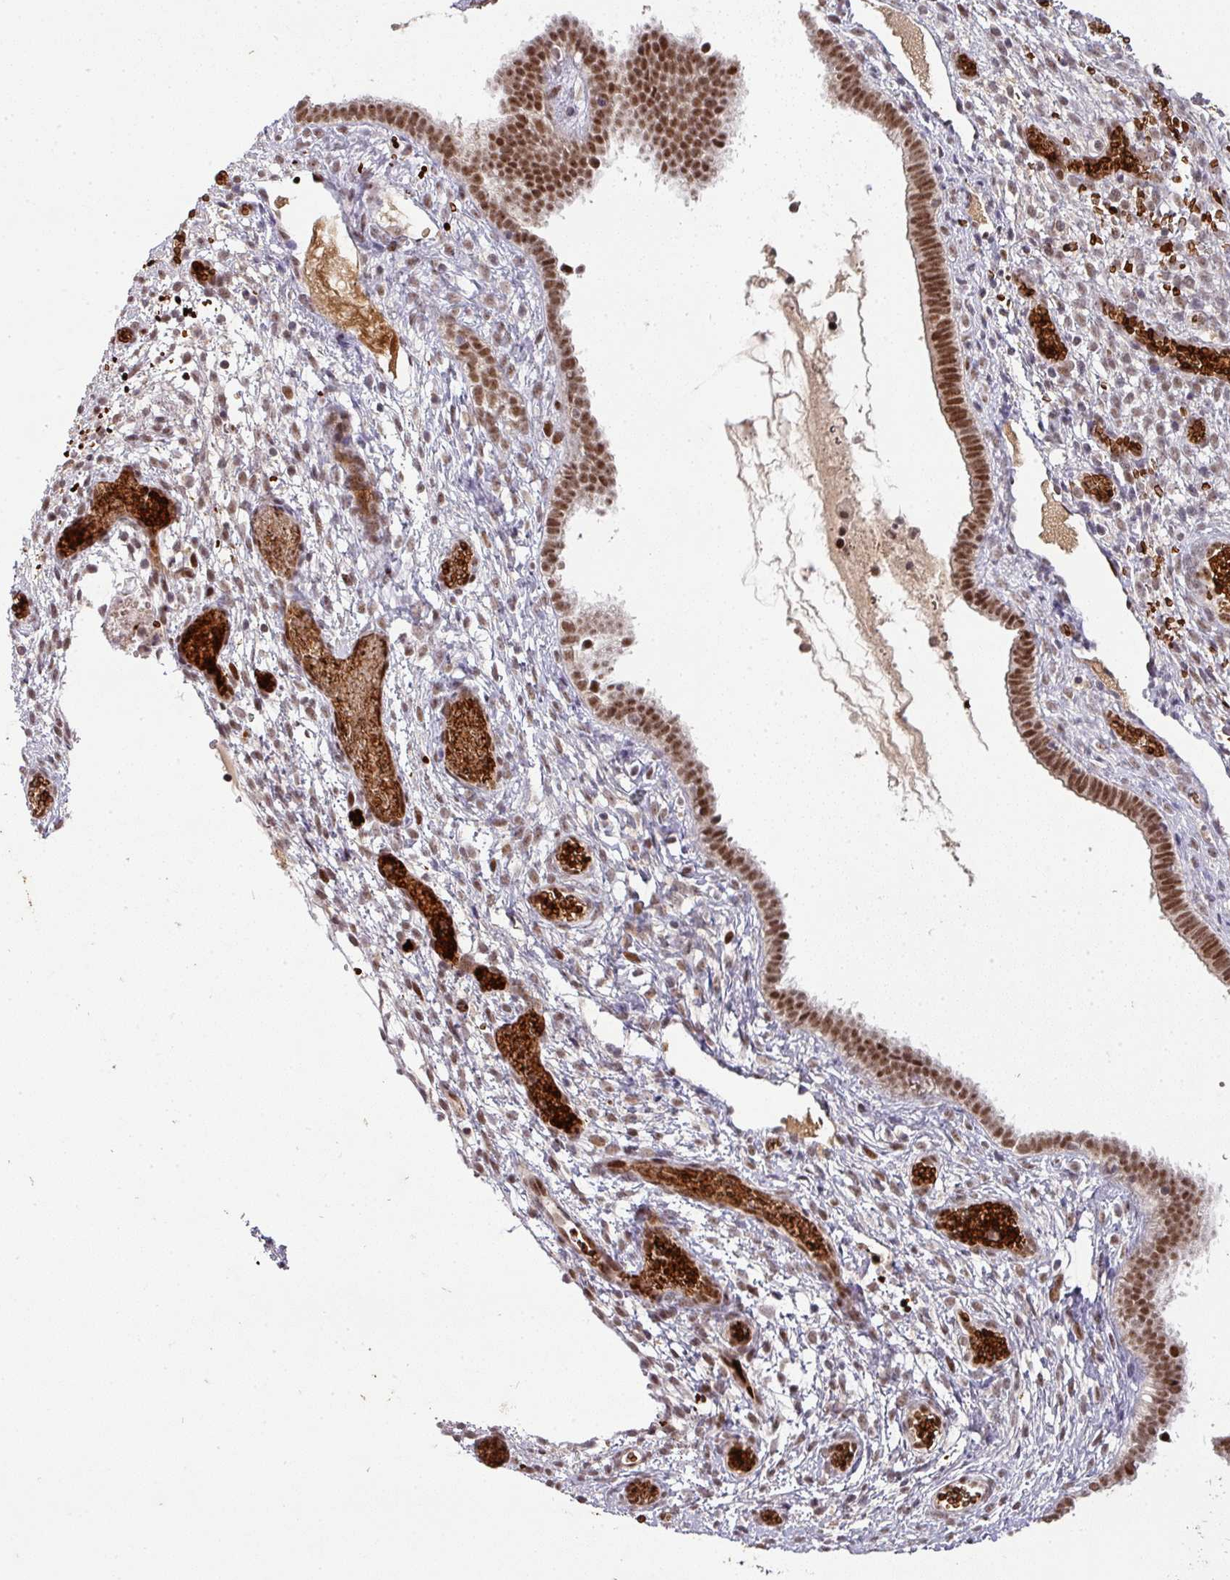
{"staining": {"intensity": "moderate", "quantity": ">75%", "location": "nuclear"}, "tissue": "cervical cancer", "cell_type": "Tumor cells", "image_type": "cancer", "snomed": [{"axis": "morphology", "description": "Squamous cell carcinoma, NOS"}, {"axis": "topography", "description": "Cervix"}], "caption": "Human cervical squamous cell carcinoma stained with a protein marker reveals moderate staining in tumor cells.", "gene": "NEIL1", "patient": {"sex": "female", "age": 59}}